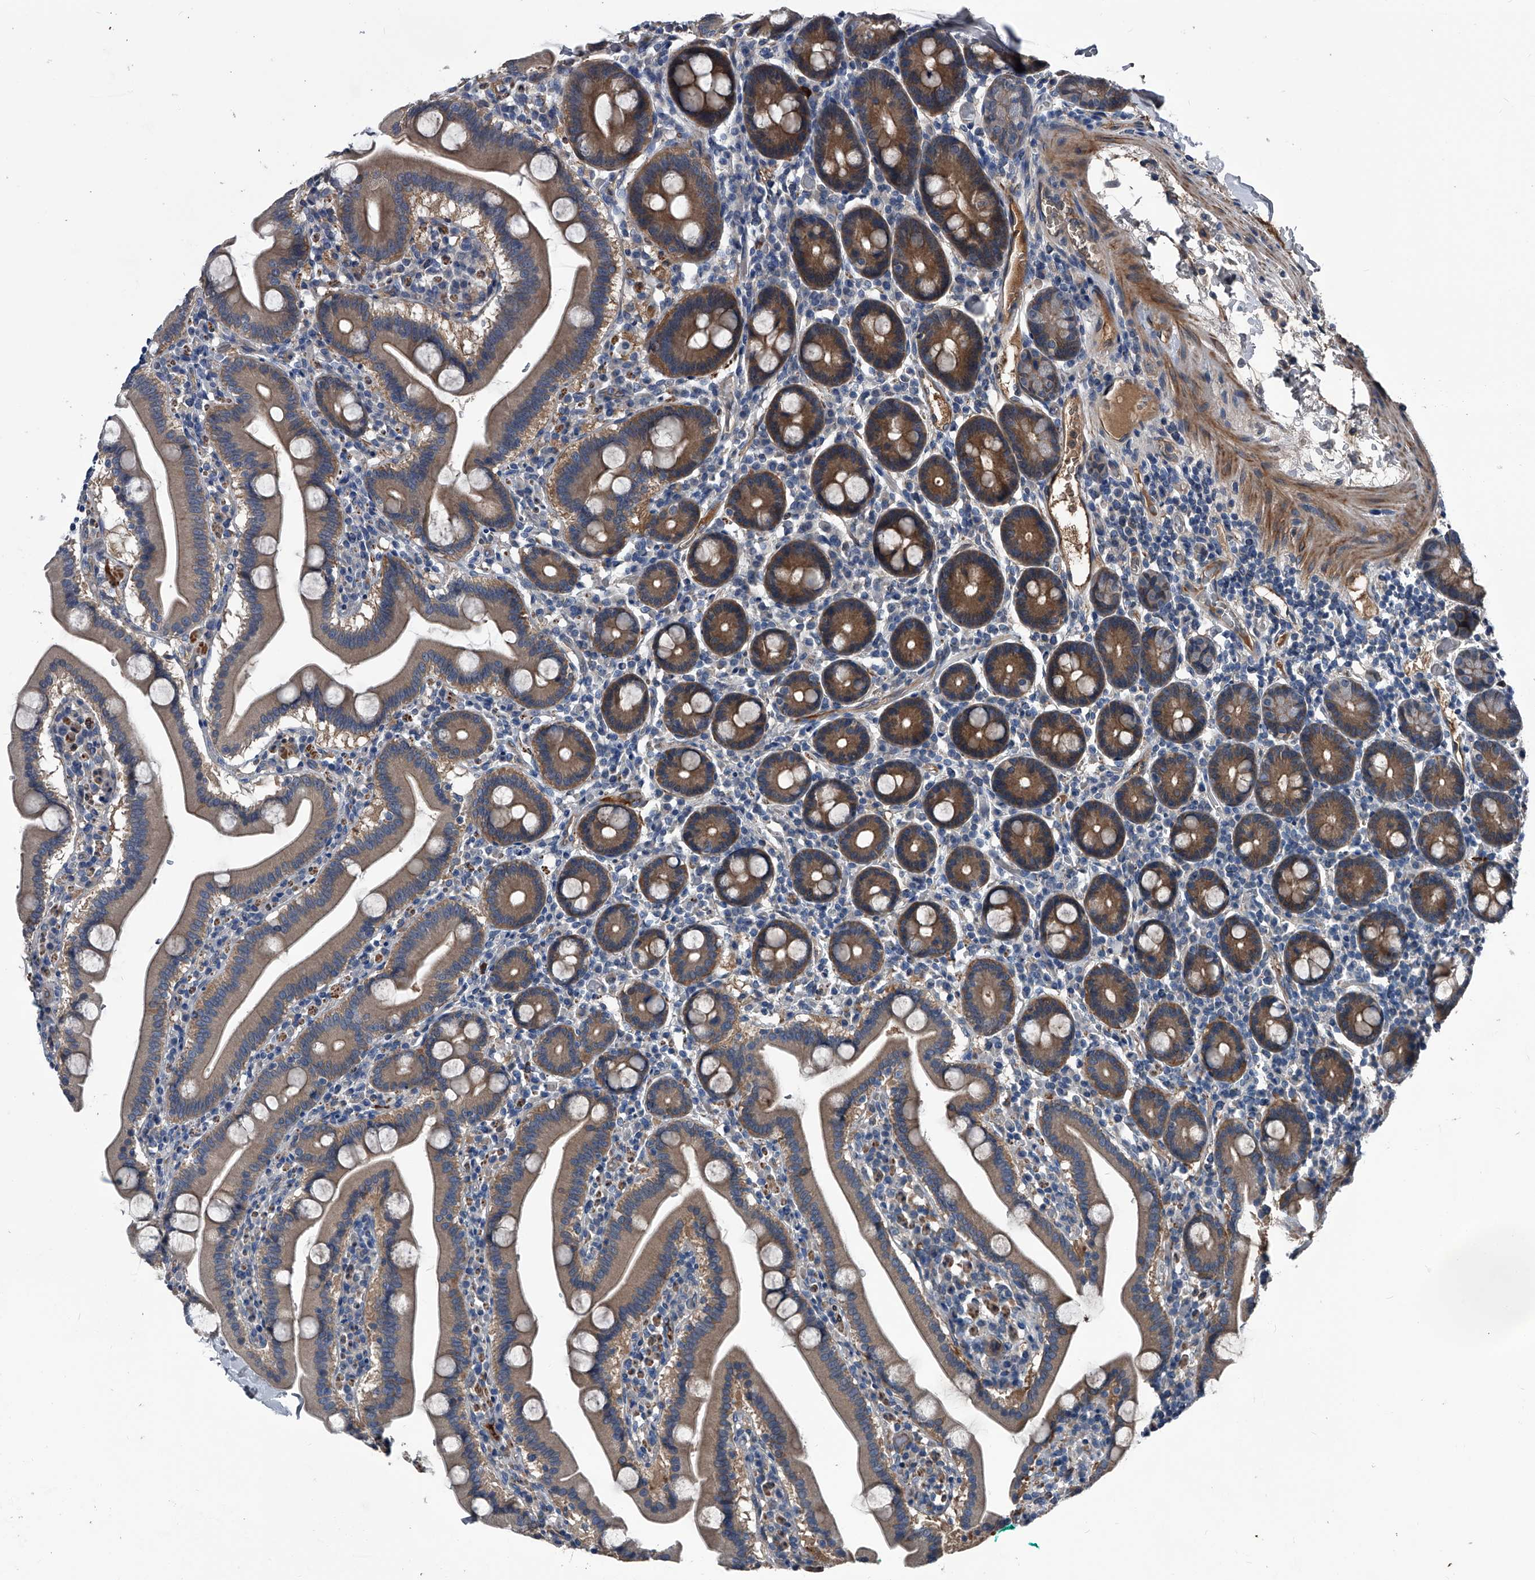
{"staining": {"intensity": "moderate", "quantity": ">75%", "location": "cytoplasmic/membranous"}, "tissue": "duodenum", "cell_type": "Glandular cells", "image_type": "normal", "snomed": [{"axis": "morphology", "description": "Normal tissue, NOS"}, {"axis": "topography", "description": "Duodenum"}], "caption": "This is a photomicrograph of IHC staining of benign duodenum, which shows moderate staining in the cytoplasmic/membranous of glandular cells.", "gene": "KIF13A", "patient": {"sex": "male", "age": 55}}